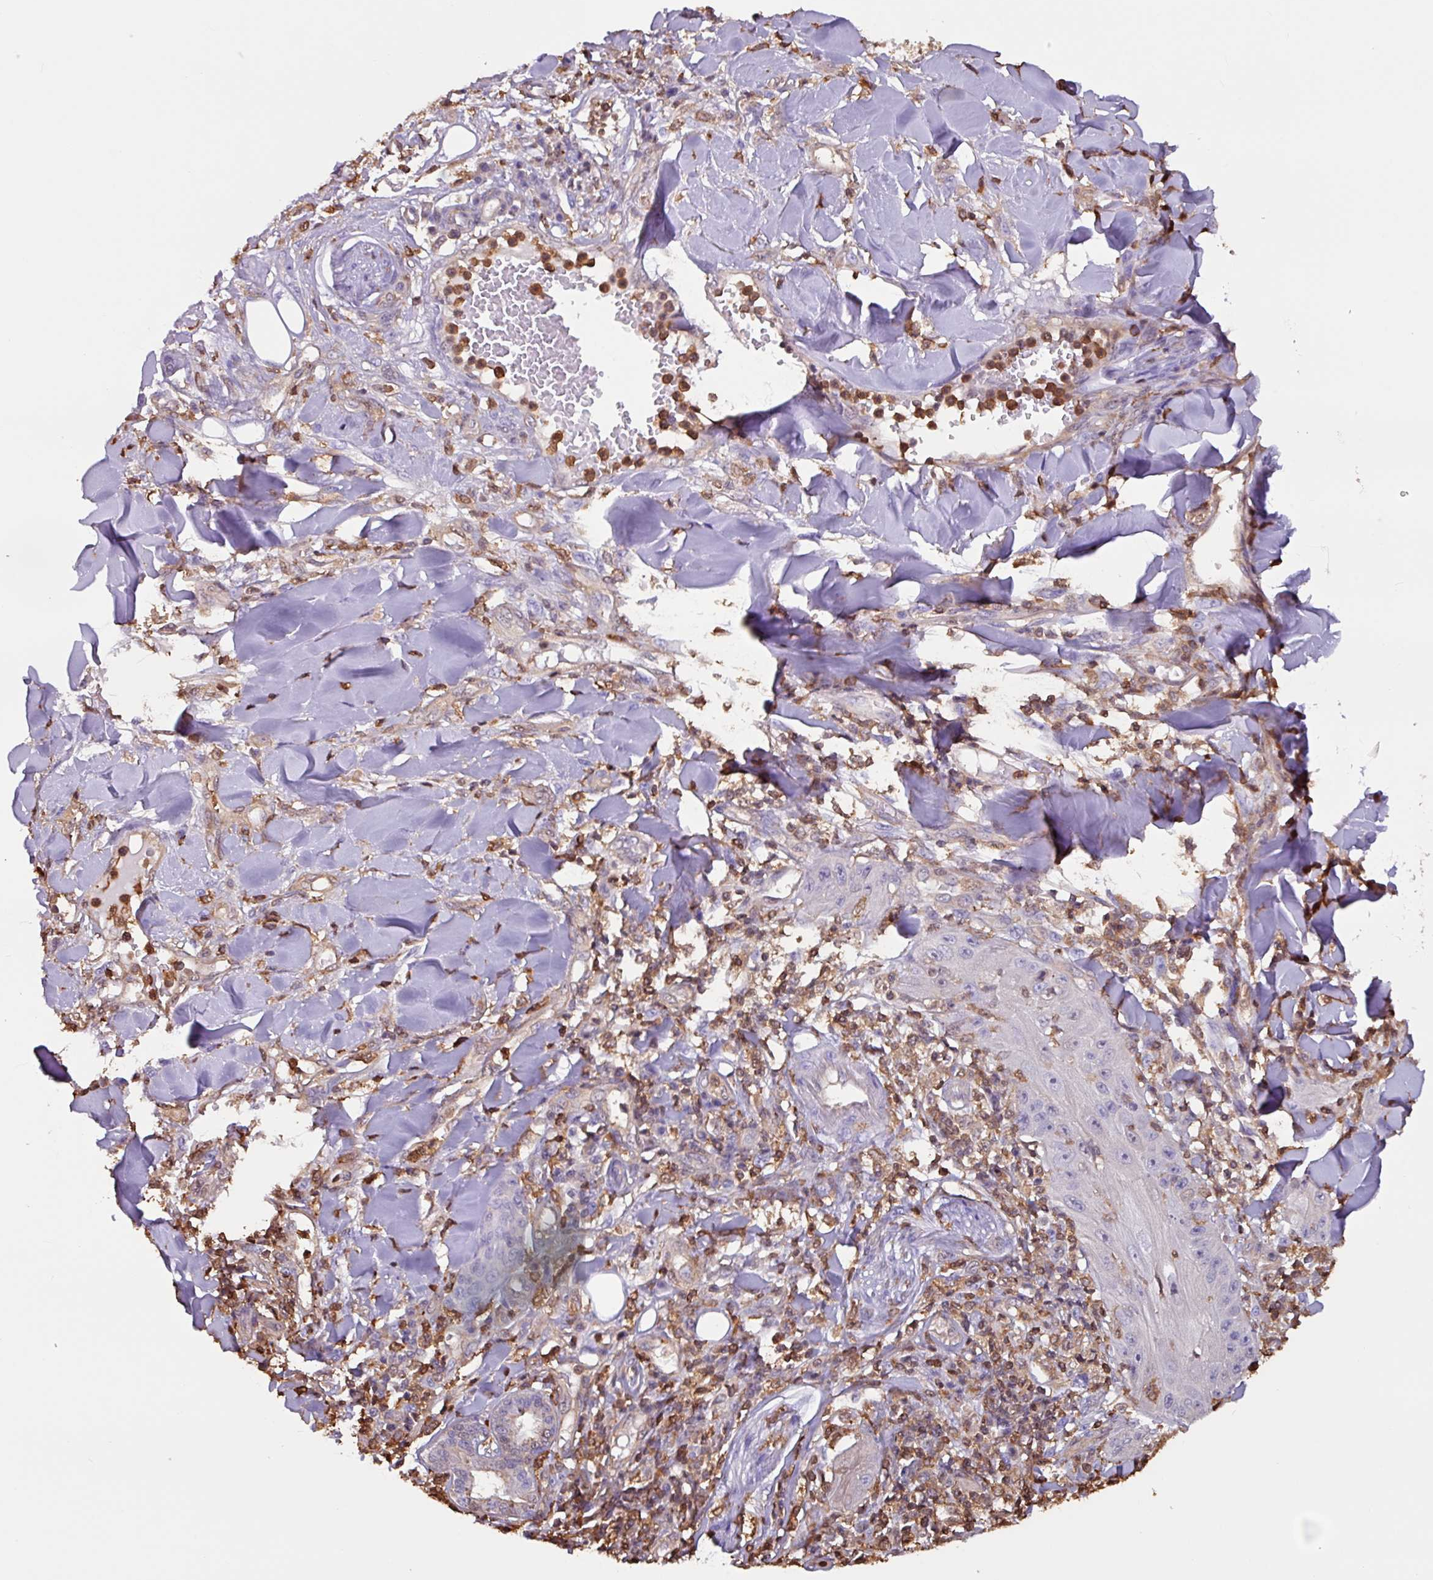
{"staining": {"intensity": "negative", "quantity": "none", "location": "none"}, "tissue": "skin cancer", "cell_type": "Tumor cells", "image_type": "cancer", "snomed": [{"axis": "morphology", "description": "Squamous cell carcinoma, NOS"}, {"axis": "topography", "description": "Skin"}], "caption": "An IHC photomicrograph of squamous cell carcinoma (skin) is shown. There is no staining in tumor cells of squamous cell carcinoma (skin).", "gene": "ARHGDIB", "patient": {"sex": "female", "age": 78}}